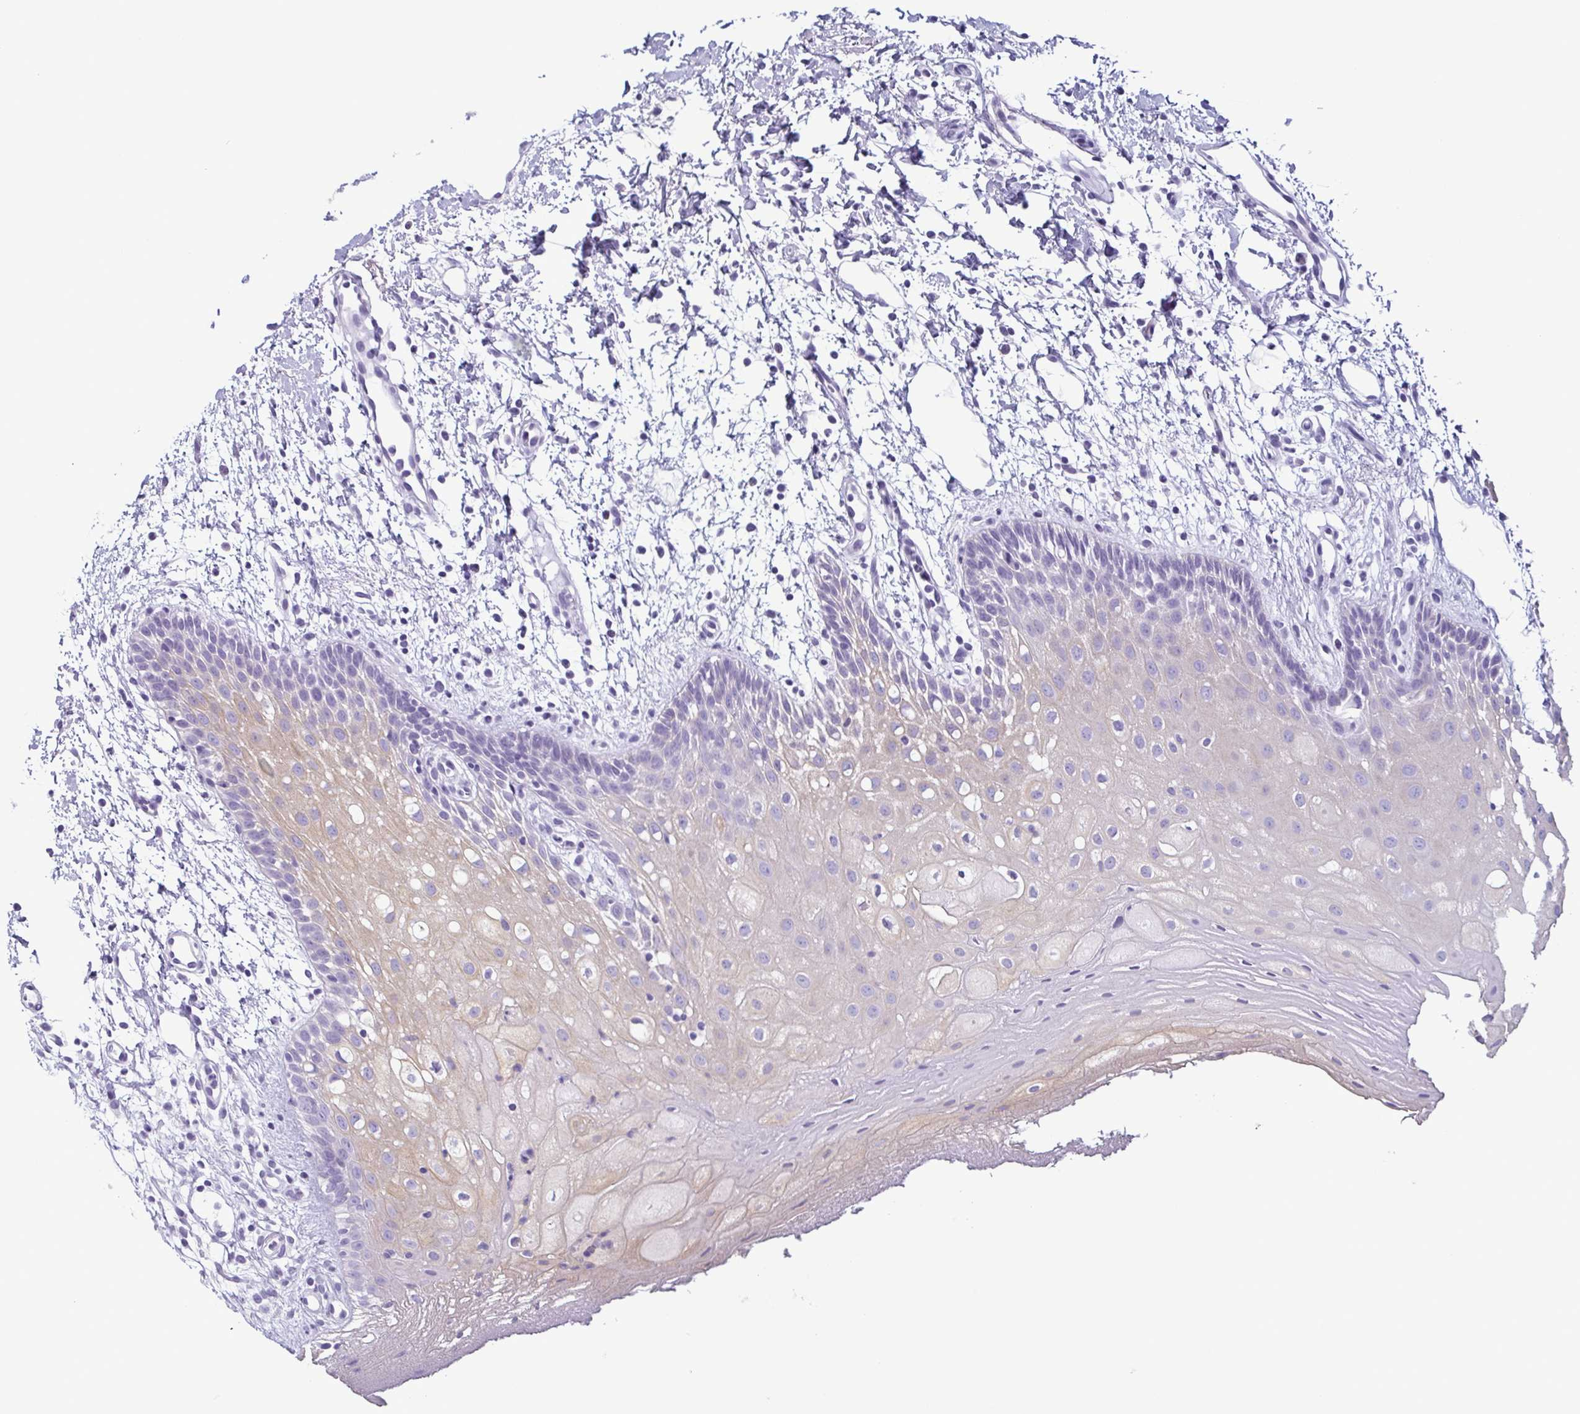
{"staining": {"intensity": "moderate", "quantity": "<25%", "location": "cytoplasmic/membranous"}, "tissue": "oral mucosa", "cell_type": "Squamous epithelial cells", "image_type": "normal", "snomed": [{"axis": "morphology", "description": "Normal tissue, NOS"}, {"axis": "morphology", "description": "Squamous cell carcinoma, NOS"}, {"axis": "topography", "description": "Oral tissue"}, {"axis": "topography", "description": "Tounge, NOS"}, {"axis": "topography", "description": "Head-Neck"}], "caption": "Protein staining of normal oral mucosa displays moderate cytoplasmic/membranous positivity in approximately <25% of squamous epithelial cells.", "gene": "KRT10", "patient": {"sex": "male", "age": 62}}